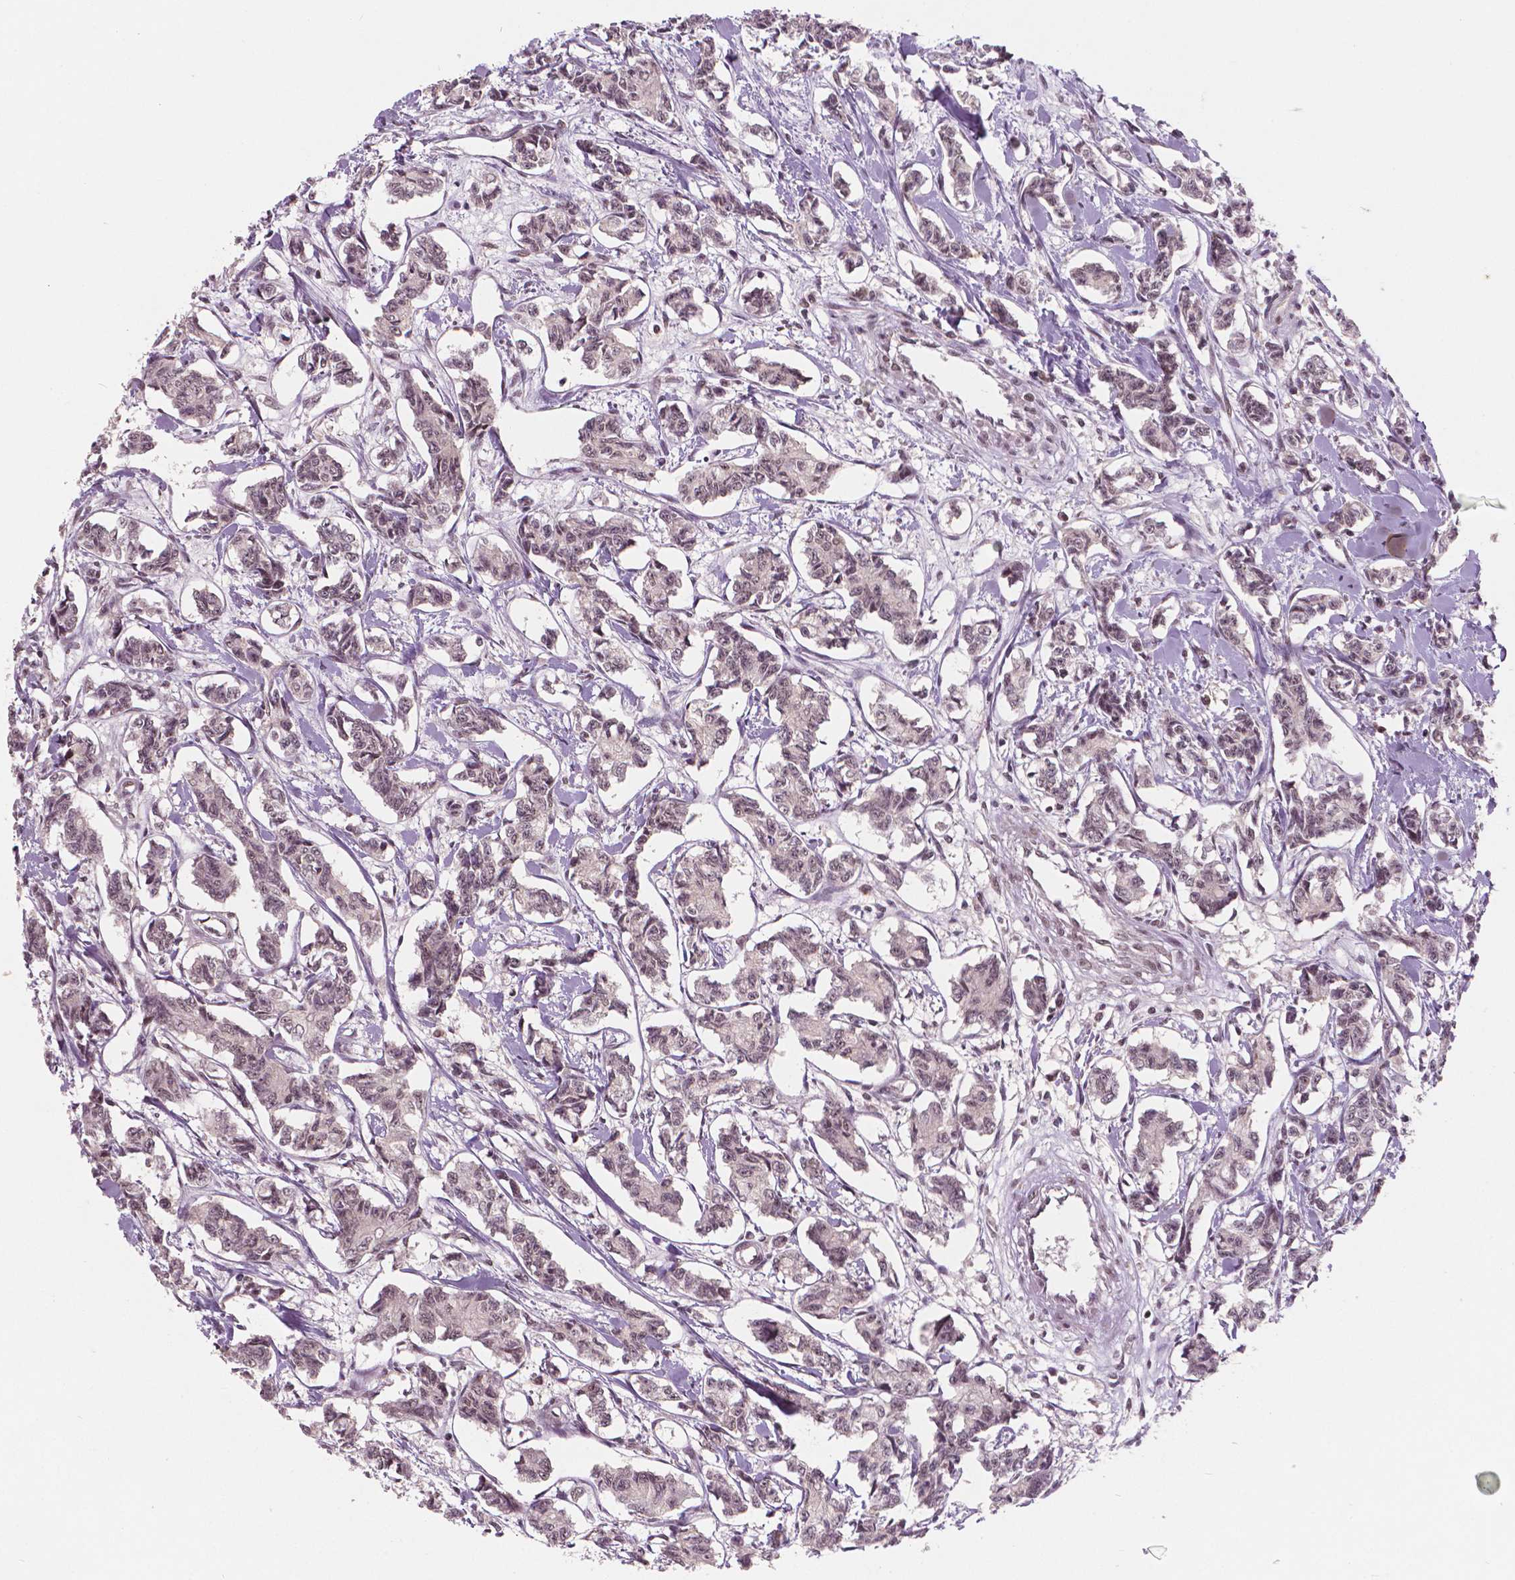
{"staining": {"intensity": "moderate", "quantity": "25%-75%", "location": "nuclear"}, "tissue": "carcinoid", "cell_type": "Tumor cells", "image_type": "cancer", "snomed": [{"axis": "morphology", "description": "Carcinoid, malignant, NOS"}, {"axis": "topography", "description": "Kidney"}], "caption": "Immunohistochemistry (IHC) of carcinoid (malignant) exhibits medium levels of moderate nuclear expression in about 25%-75% of tumor cells.", "gene": "NSD2", "patient": {"sex": "female", "age": 41}}